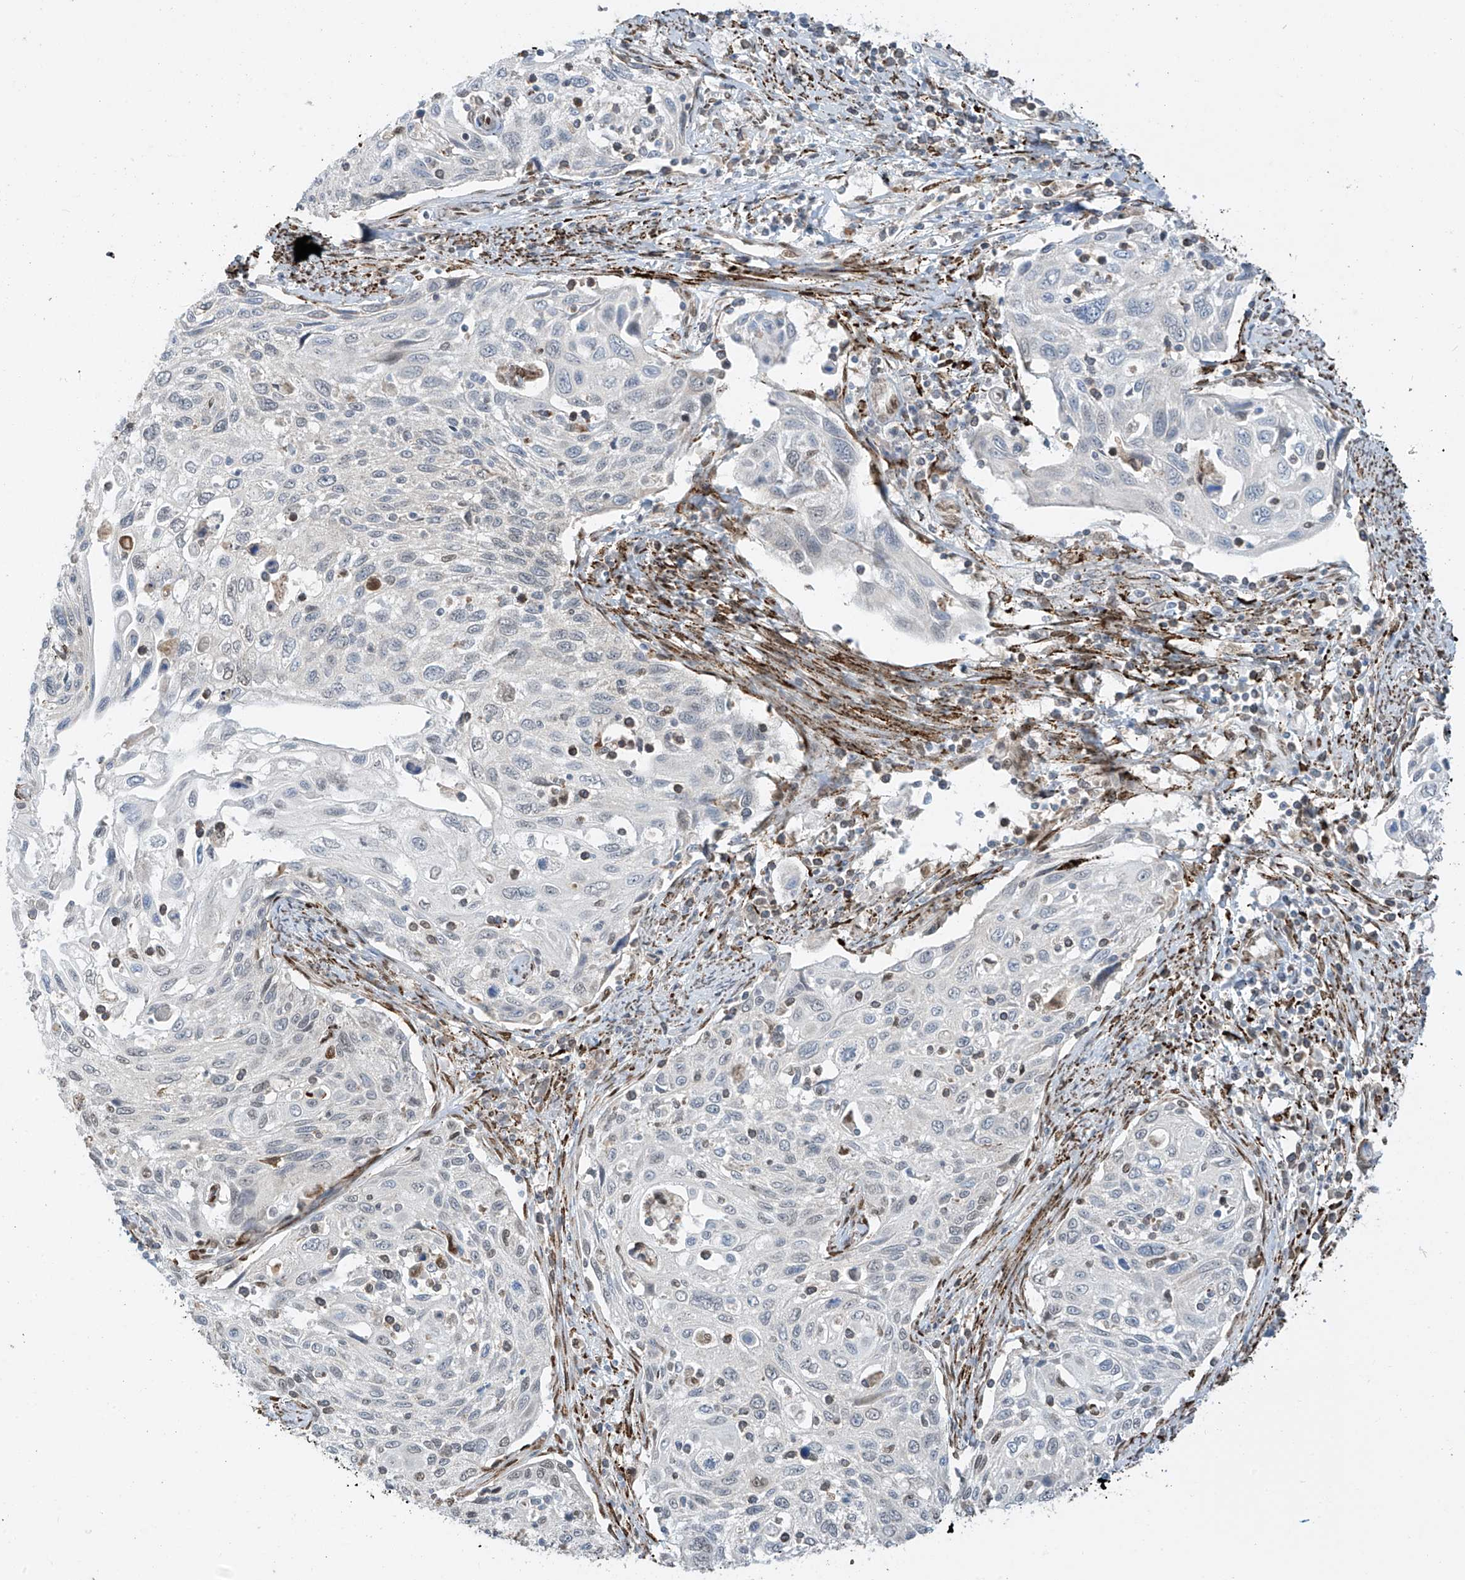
{"staining": {"intensity": "negative", "quantity": "none", "location": "none"}, "tissue": "cervical cancer", "cell_type": "Tumor cells", "image_type": "cancer", "snomed": [{"axis": "morphology", "description": "Squamous cell carcinoma, NOS"}, {"axis": "topography", "description": "Cervix"}], "caption": "IHC of squamous cell carcinoma (cervical) shows no staining in tumor cells.", "gene": "PM20D2", "patient": {"sex": "female", "age": 70}}